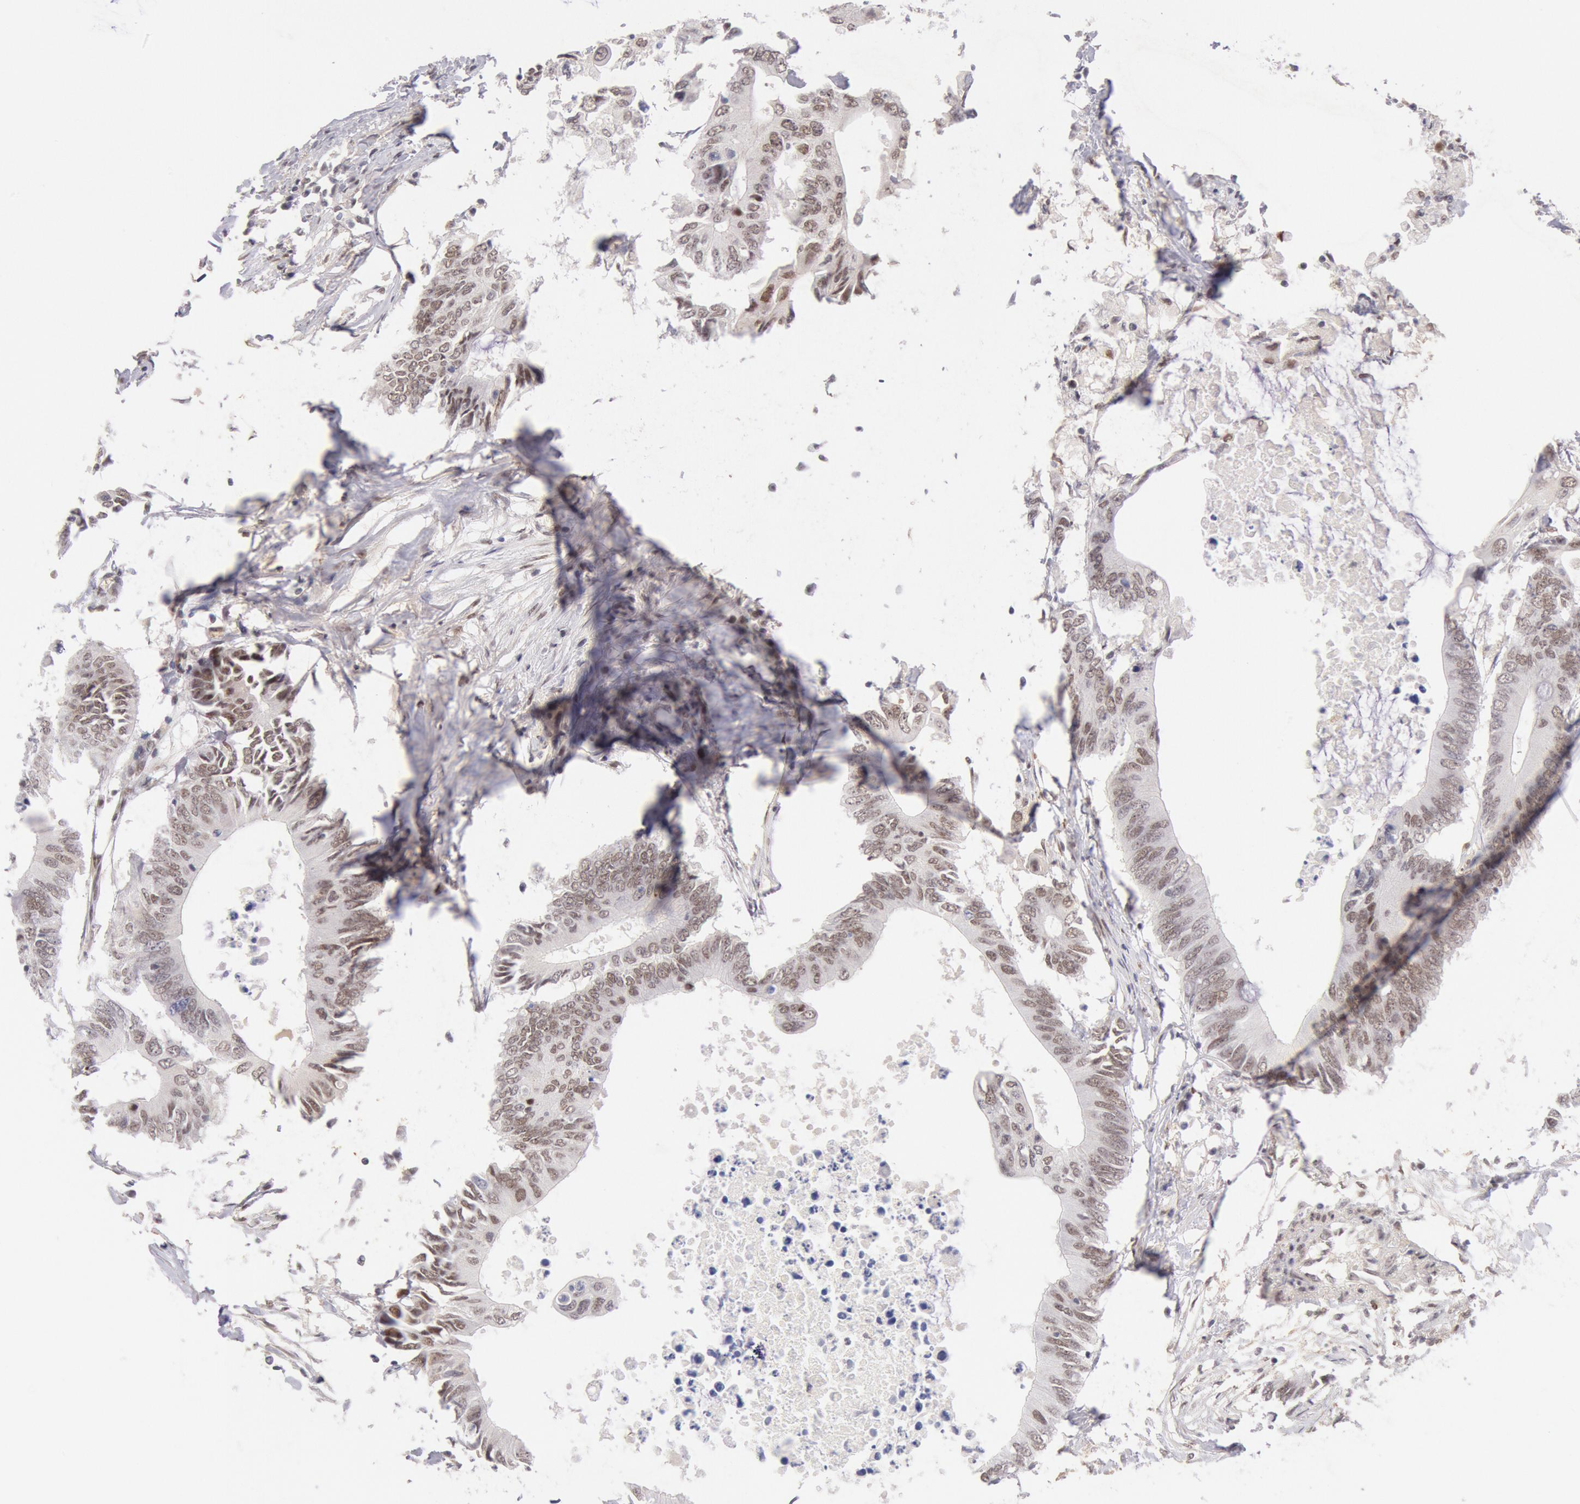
{"staining": {"intensity": "weak", "quantity": "25%-75%", "location": "nuclear"}, "tissue": "colorectal cancer", "cell_type": "Tumor cells", "image_type": "cancer", "snomed": [{"axis": "morphology", "description": "Adenocarcinoma, NOS"}, {"axis": "topography", "description": "Colon"}], "caption": "Protein staining demonstrates weak nuclear expression in approximately 25%-75% of tumor cells in adenocarcinoma (colorectal).", "gene": "CDKN2B", "patient": {"sex": "male", "age": 71}}